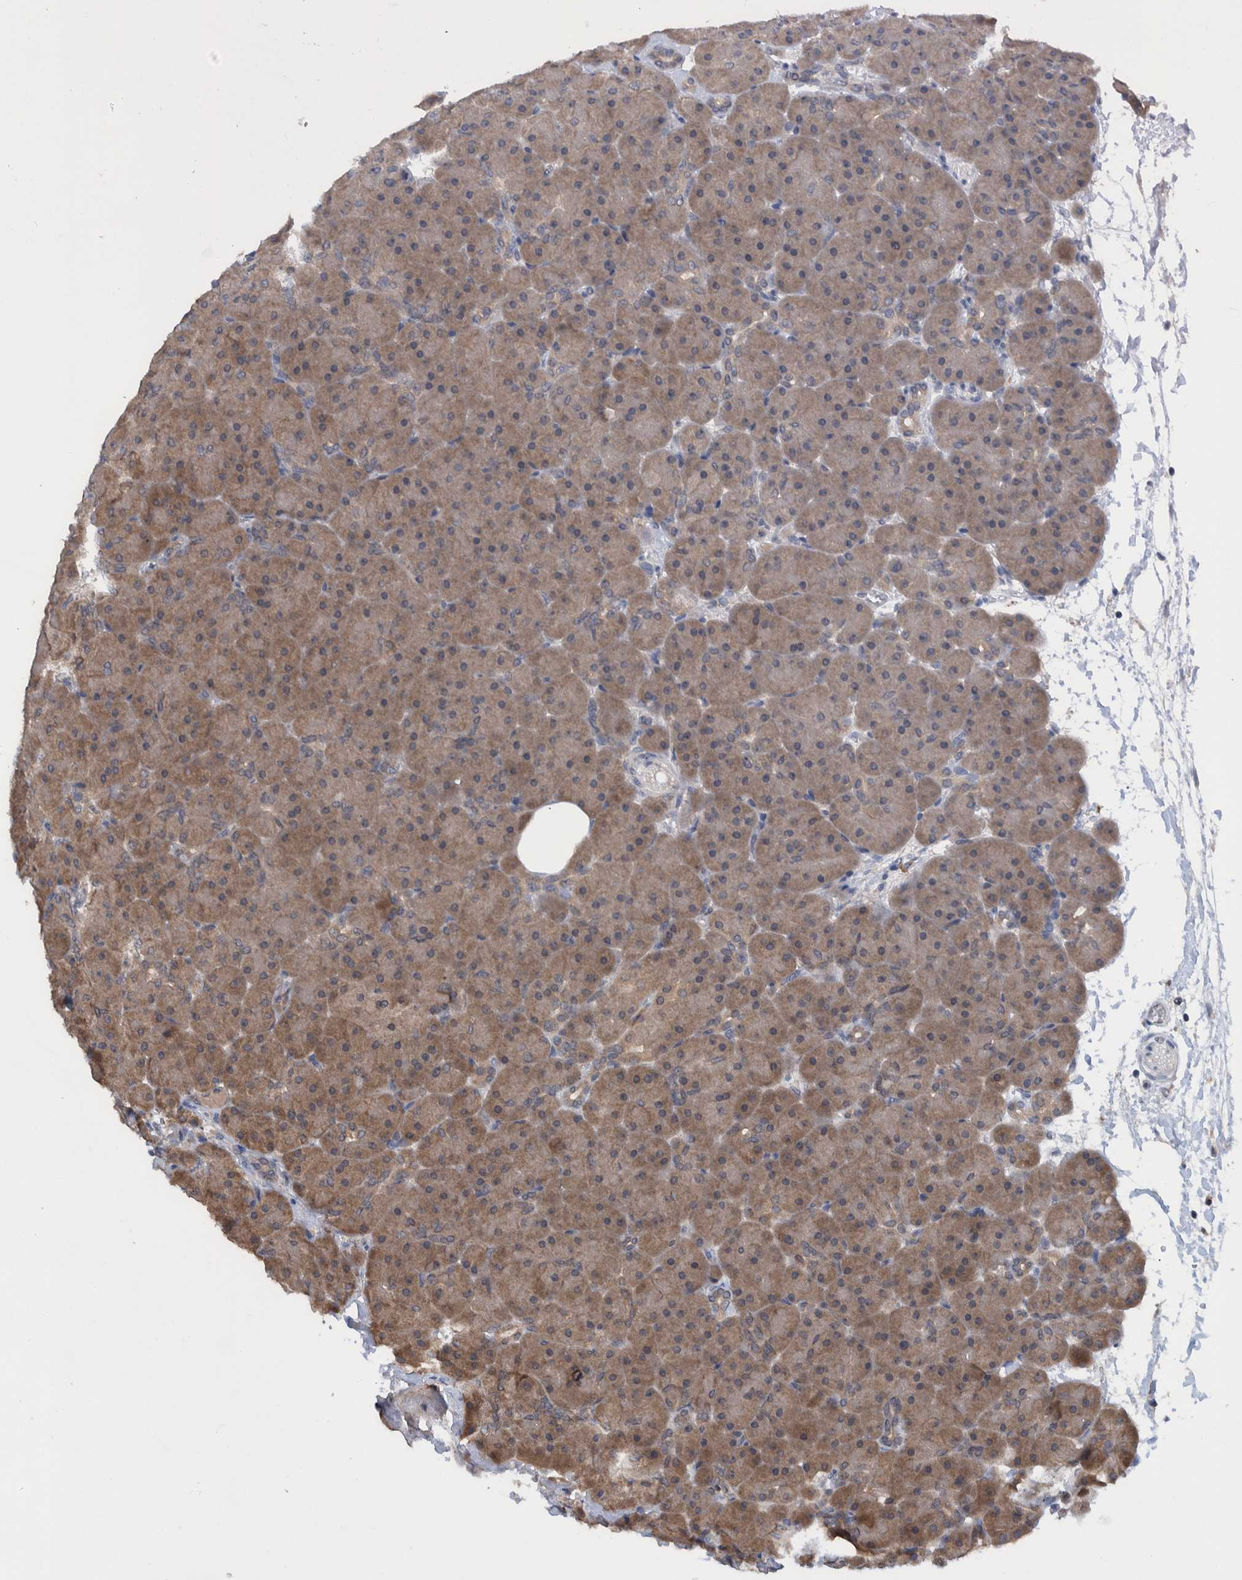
{"staining": {"intensity": "moderate", "quantity": ">75%", "location": "cytoplasmic/membranous"}, "tissue": "pancreas", "cell_type": "Exocrine glandular cells", "image_type": "normal", "snomed": [{"axis": "morphology", "description": "Normal tissue, NOS"}, {"axis": "topography", "description": "Pancreas"}], "caption": "Protein expression analysis of benign human pancreas reveals moderate cytoplasmic/membranous expression in about >75% of exocrine glandular cells. Immunohistochemistry stains the protein in brown and the nuclei are stained blue.", "gene": "PLPBP", "patient": {"sex": "male", "age": 66}}